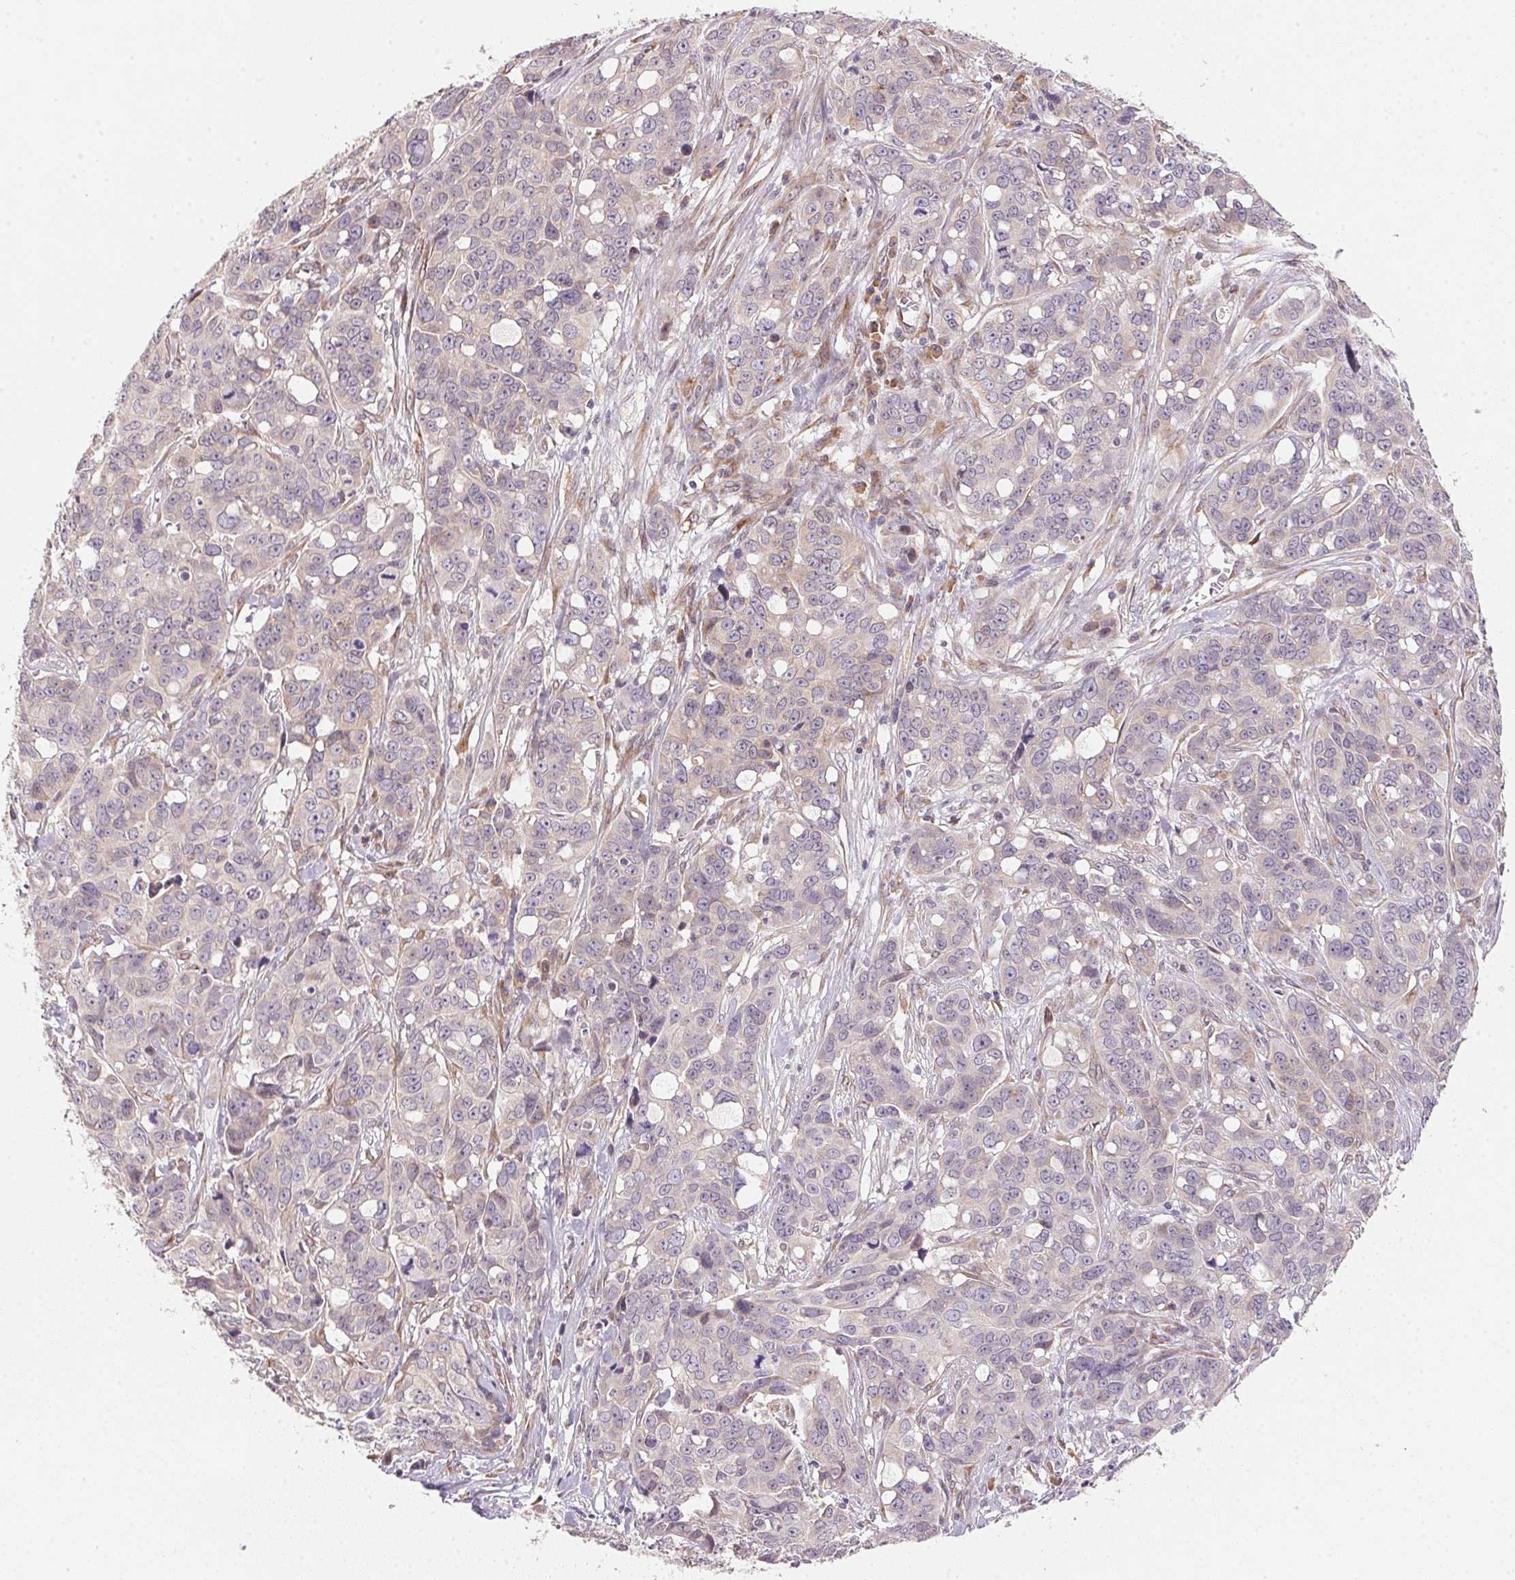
{"staining": {"intensity": "negative", "quantity": "none", "location": "none"}, "tissue": "ovarian cancer", "cell_type": "Tumor cells", "image_type": "cancer", "snomed": [{"axis": "morphology", "description": "Carcinoma, endometroid"}, {"axis": "topography", "description": "Ovary"}], "caption": "DAB immunohistochemical staining of human endometroid carcinoma (ovarian) reveals no significant positivity in tumor cells. Brightfield microscopy of immunohistochemistry stained with DAB (3,3'-diaminobenzidine) (brown) and hematoxylin (blue), captured at high magnification.", "gene": "EI24", "patient": {"sex": "female", "age": 78}}